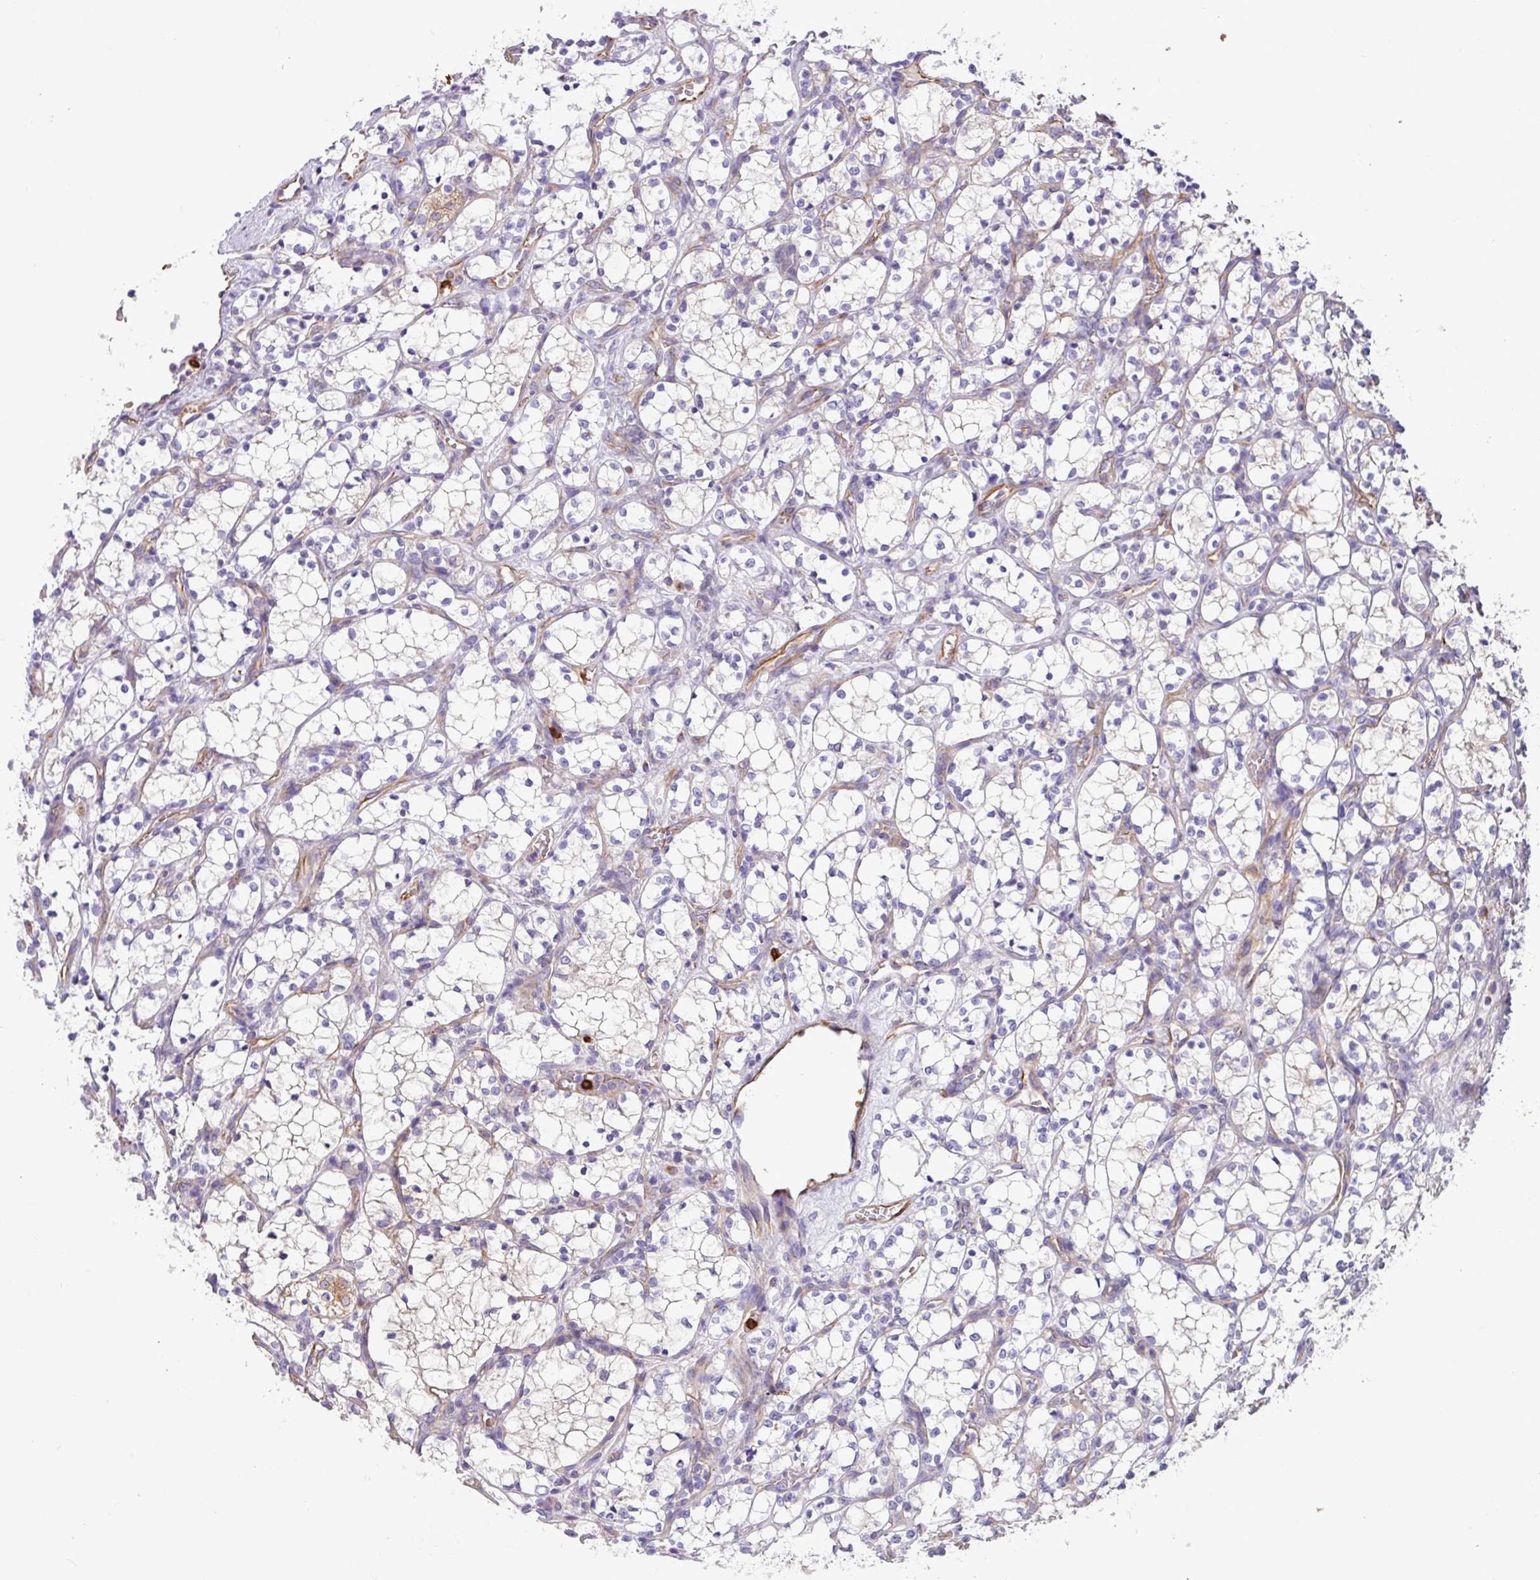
{"staining": {"intensity": "negative", "quantity": "none", "location": "none"}, "tissue": "renal cancer", "cell_type": "Tumor cells", "image_type": "cancer", "snomed": [{"axis": "morphology", "description": "Adenocarcinoma, NOS"}, {"axis": "topography", "description": "Kidney"}], "caption": "Tumor cells show no significant staining in renal adenocarcinoma.", "gene": "MRM2", "patient": {"sex": "female", "age": 69}}